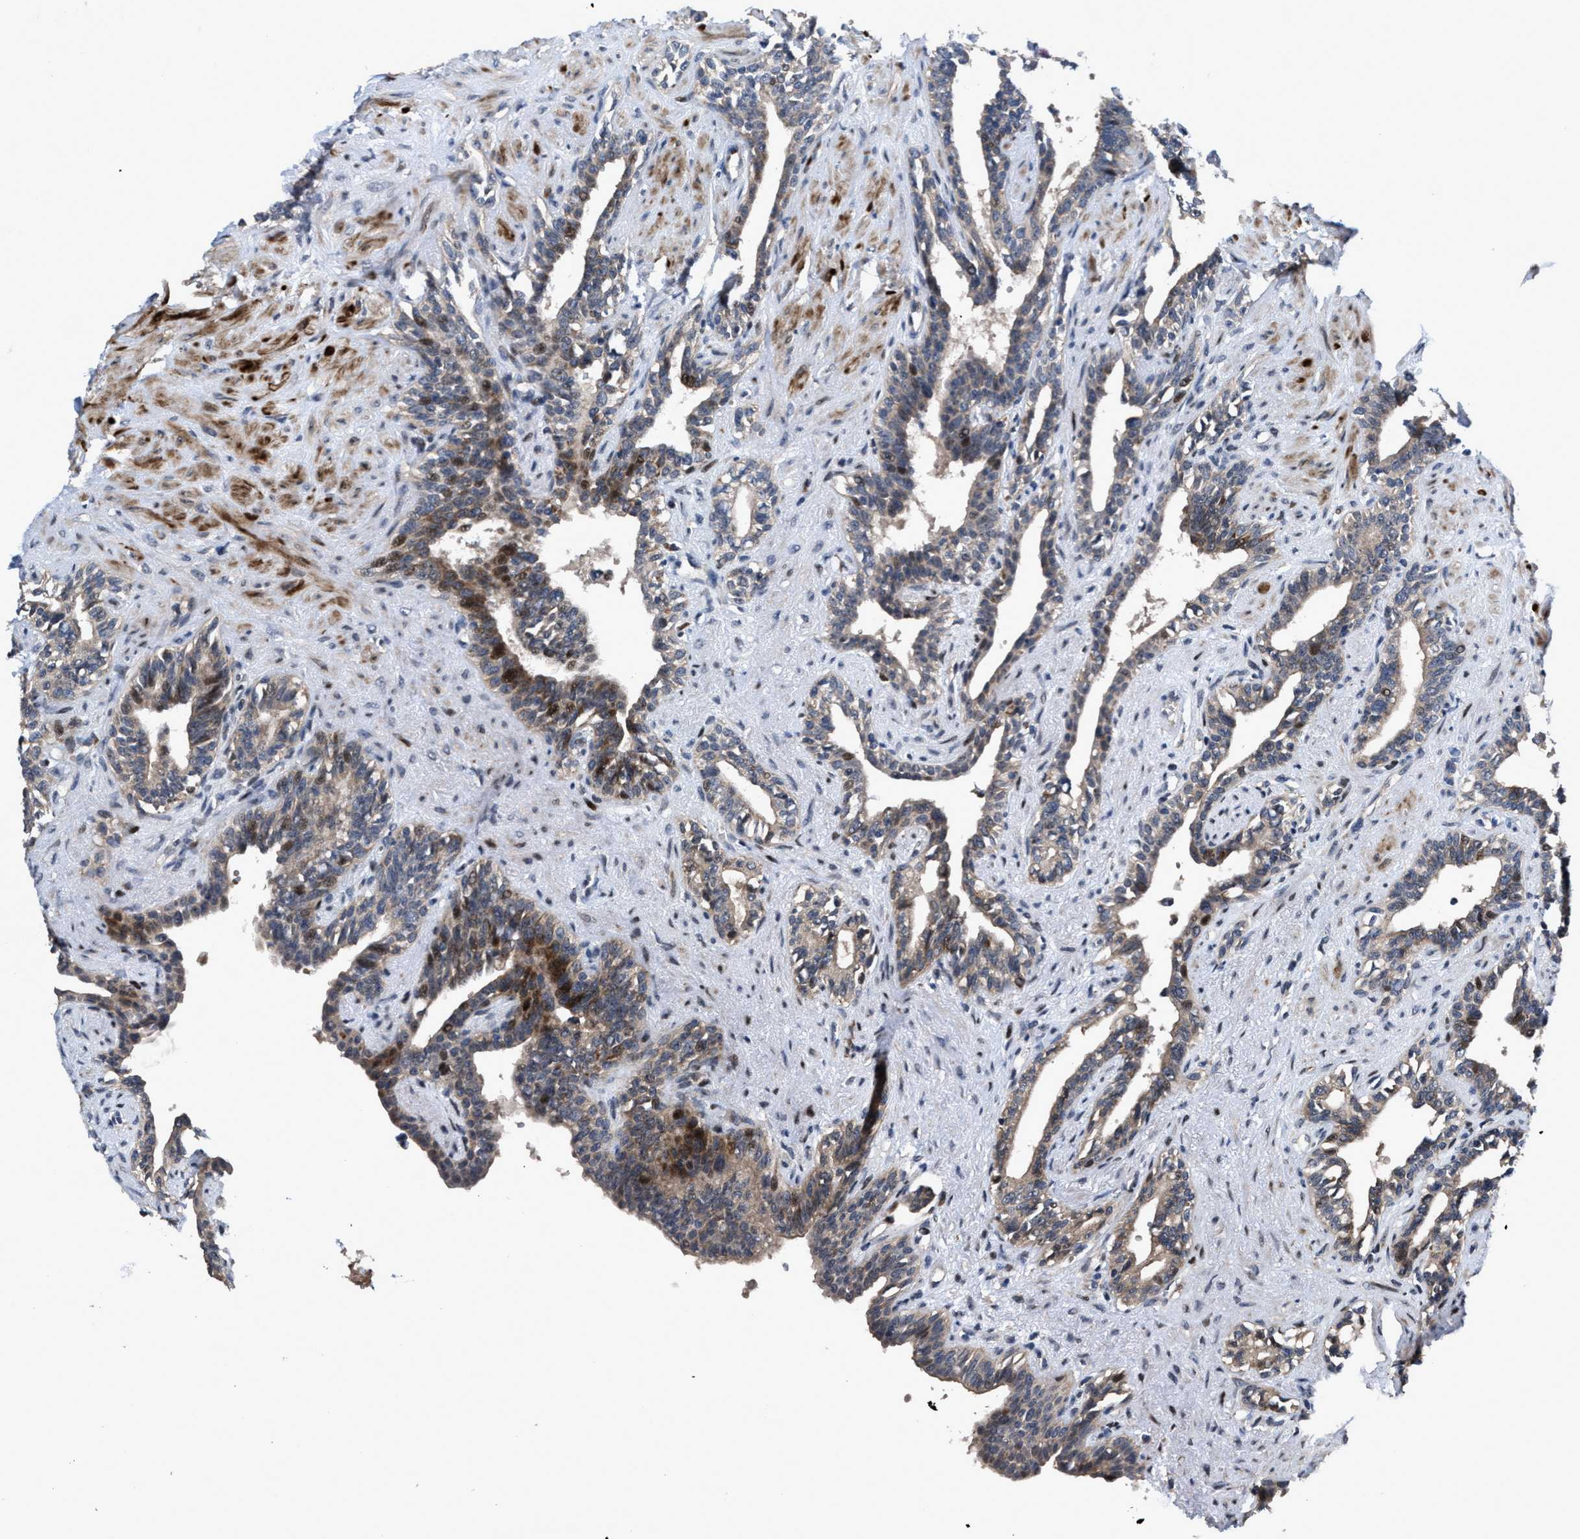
{"staining": {"intensity": "strong", "quantity": "<25%", "location": "cytoplasmic/membranous"}, "tissue": "seminal vesicle", "cell_type": "Glandular cells", "image_type": "normal", "snomed": [{"axis": "morphology", "description": "Normal tissue, NOS"}, {"axis": "morphology", "description": "Adenocarcinoma, High grade"}, {"axis": "topography", "description": "Prostate"}, {"axis": "topography", "description": "Seminal veicle"}], "caption": "Immunohistochemical staining of benign seminal vesicle demonstrates medium levels of strong cytoplasmic/membranous staining in approximately <25% of glandular cells. The protein is shown in brown color, while the nuclei are stained blue.", "gene": "HAUS6", "patient": {"sex": "male", "age": 55}}